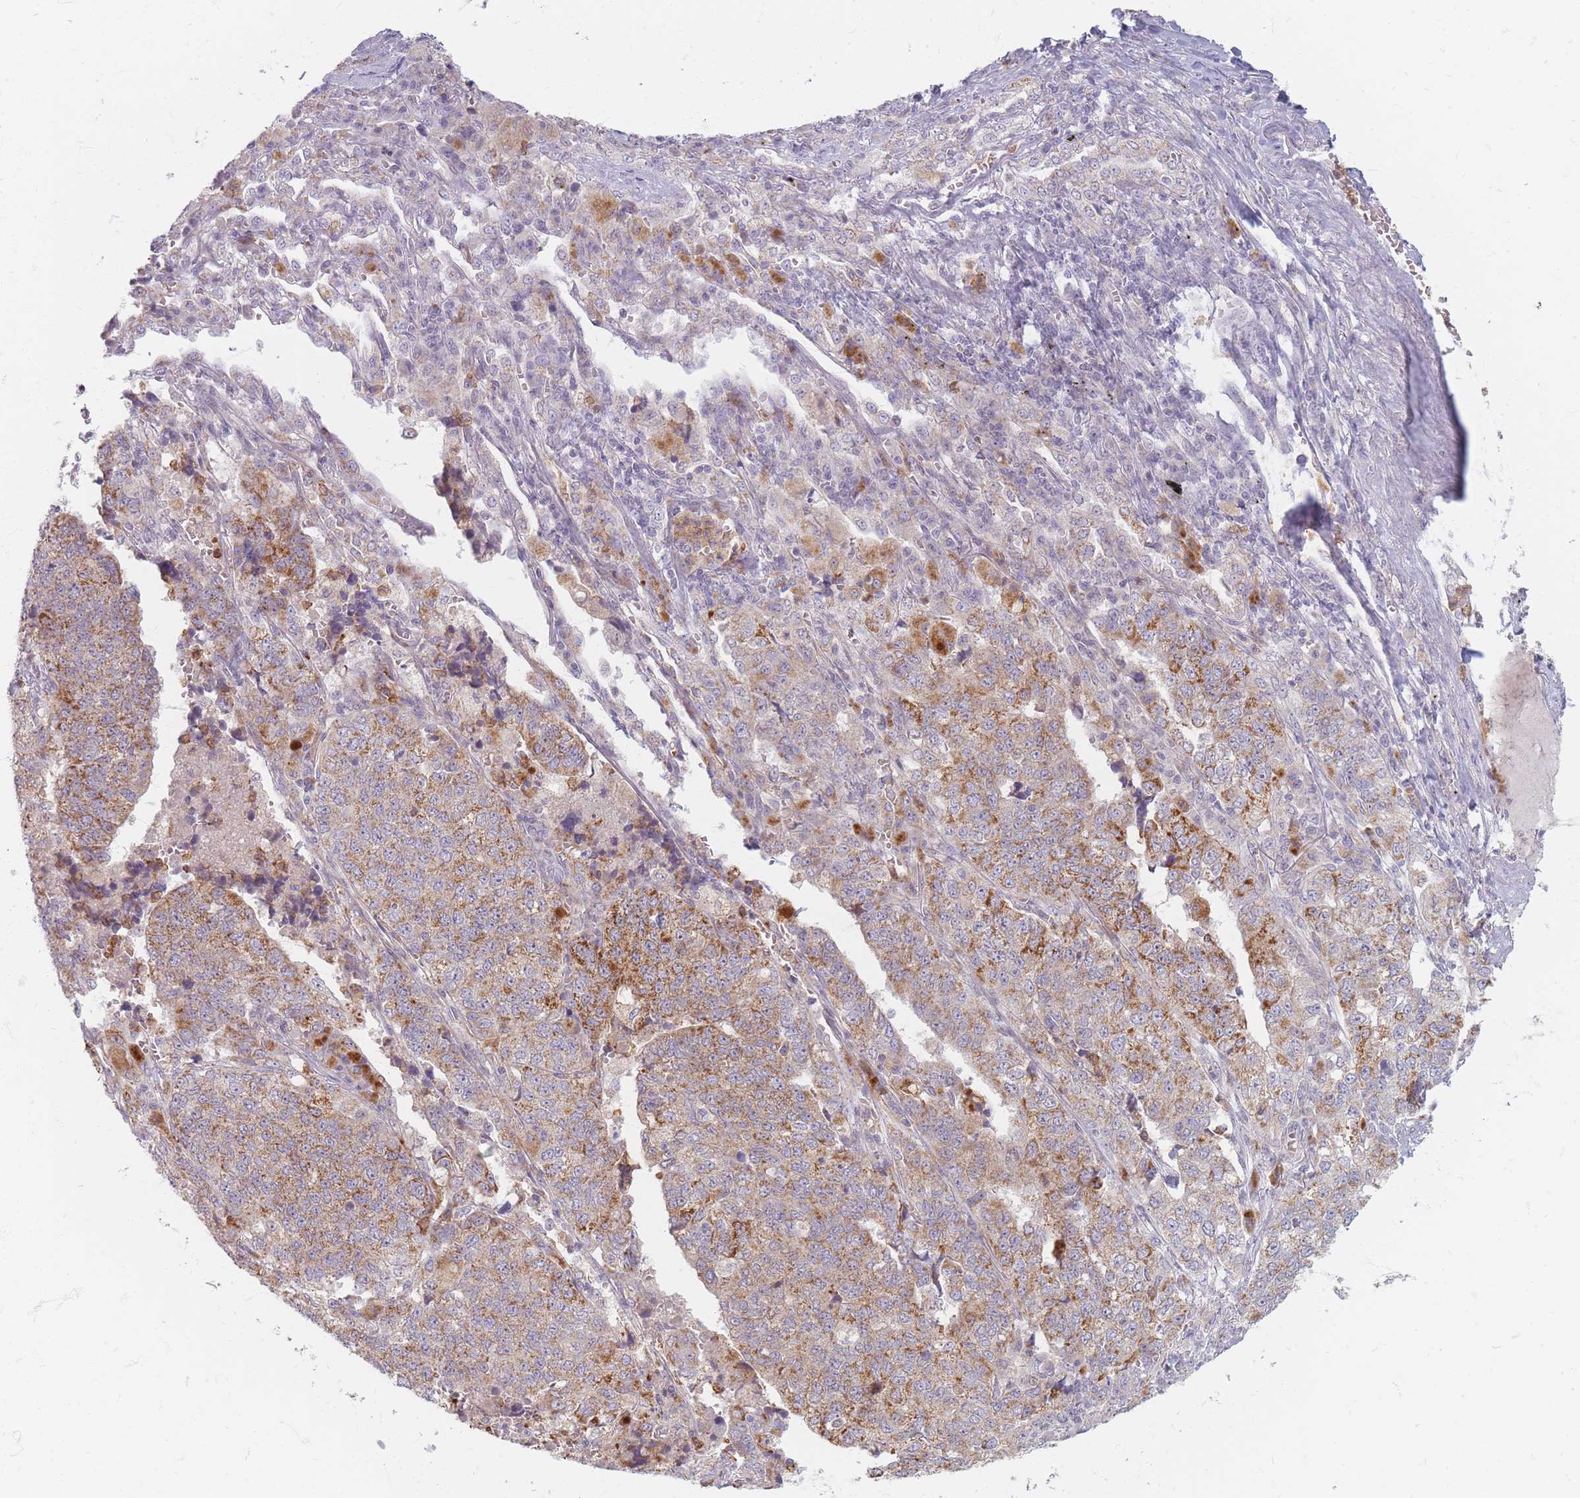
{"staining": {"intensity": "moderate", "quantity": ">75%", "location": "cytoplasmic/membranous"}, "tissue": "lung cancer", "cell_type": "Tumor cells", "image_type": "cancer", "snomed": [{"axis": "morphology", "description": "Adenocarcinoma, NOS"}, {"axis": "topography", "description": "Lung"}], "caption": "IHC (DAB) staining of human lung cancer exhibits moderate cytoplasmic/membranous protein staining in about >75% of tumor cells. The protein of interest is stained brown, and the nuclei are stained in blue (DAB IHC with brightfield microscopy, high magnification).", "gene": "CHCHD7", "patient": {"sex": "male", "age": 49}}